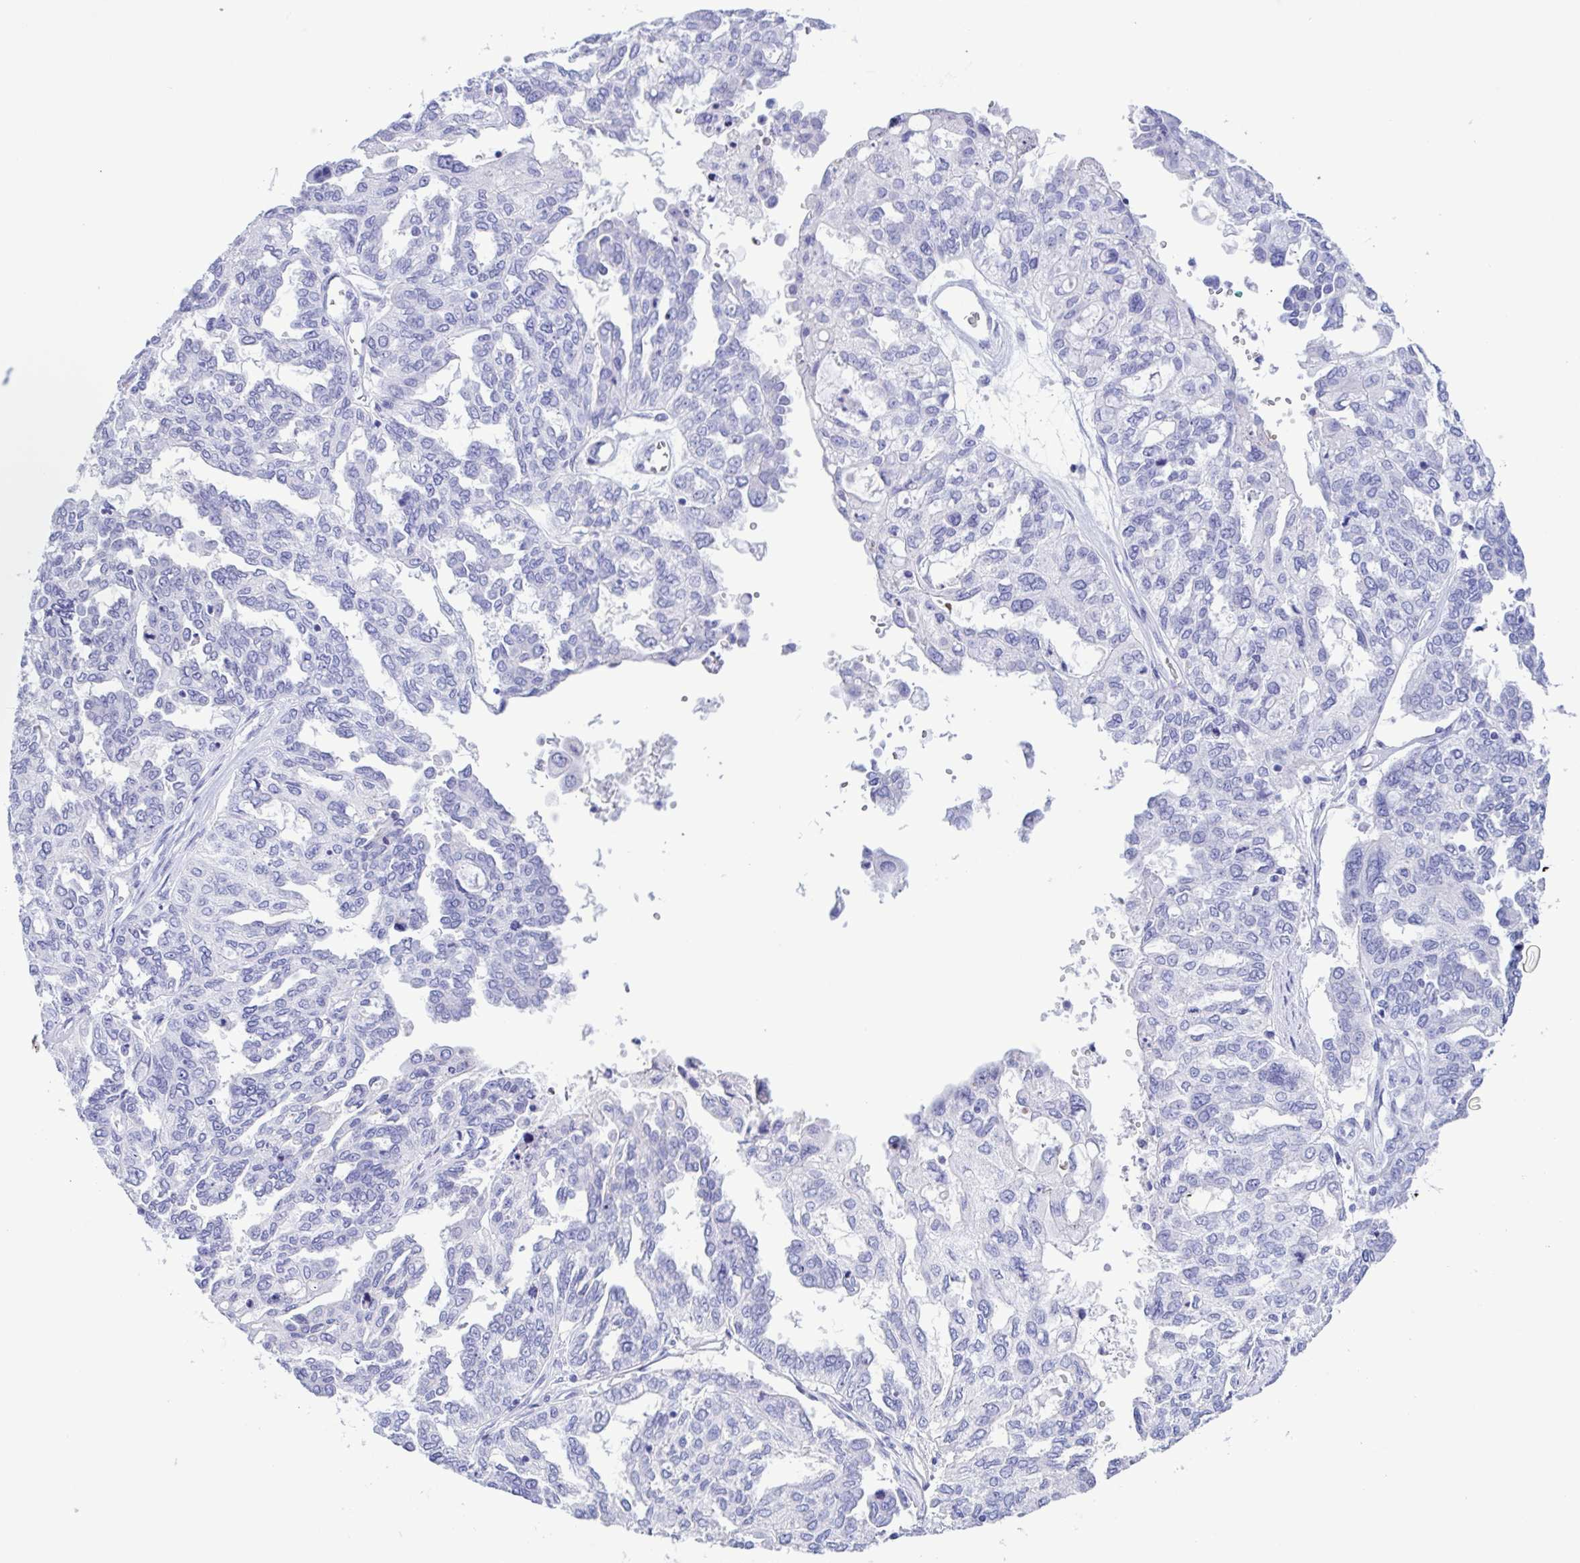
{"staining": {"intensity": "negative", "quantity": "none", "location": "none"}, "tissue": "ovarian cancer", "cell_type": "Tumor cells", "image_type": "cancer", "snomed": [{"axis": "morphology", "description": "Cystadenocarcinoma, serous, NOS"}, {"axis": "topography", "description": "Ovary"}], "caption": "This micrograph is of ovarian cancer (serous cystadenocarcinoma) stained with IHC to label a protein in brown with the nuclei are counter-stained blue. There is no expression in tumor cells.", "gene": "TSPY2", "patient": {"sex": "female", "age": 53}}